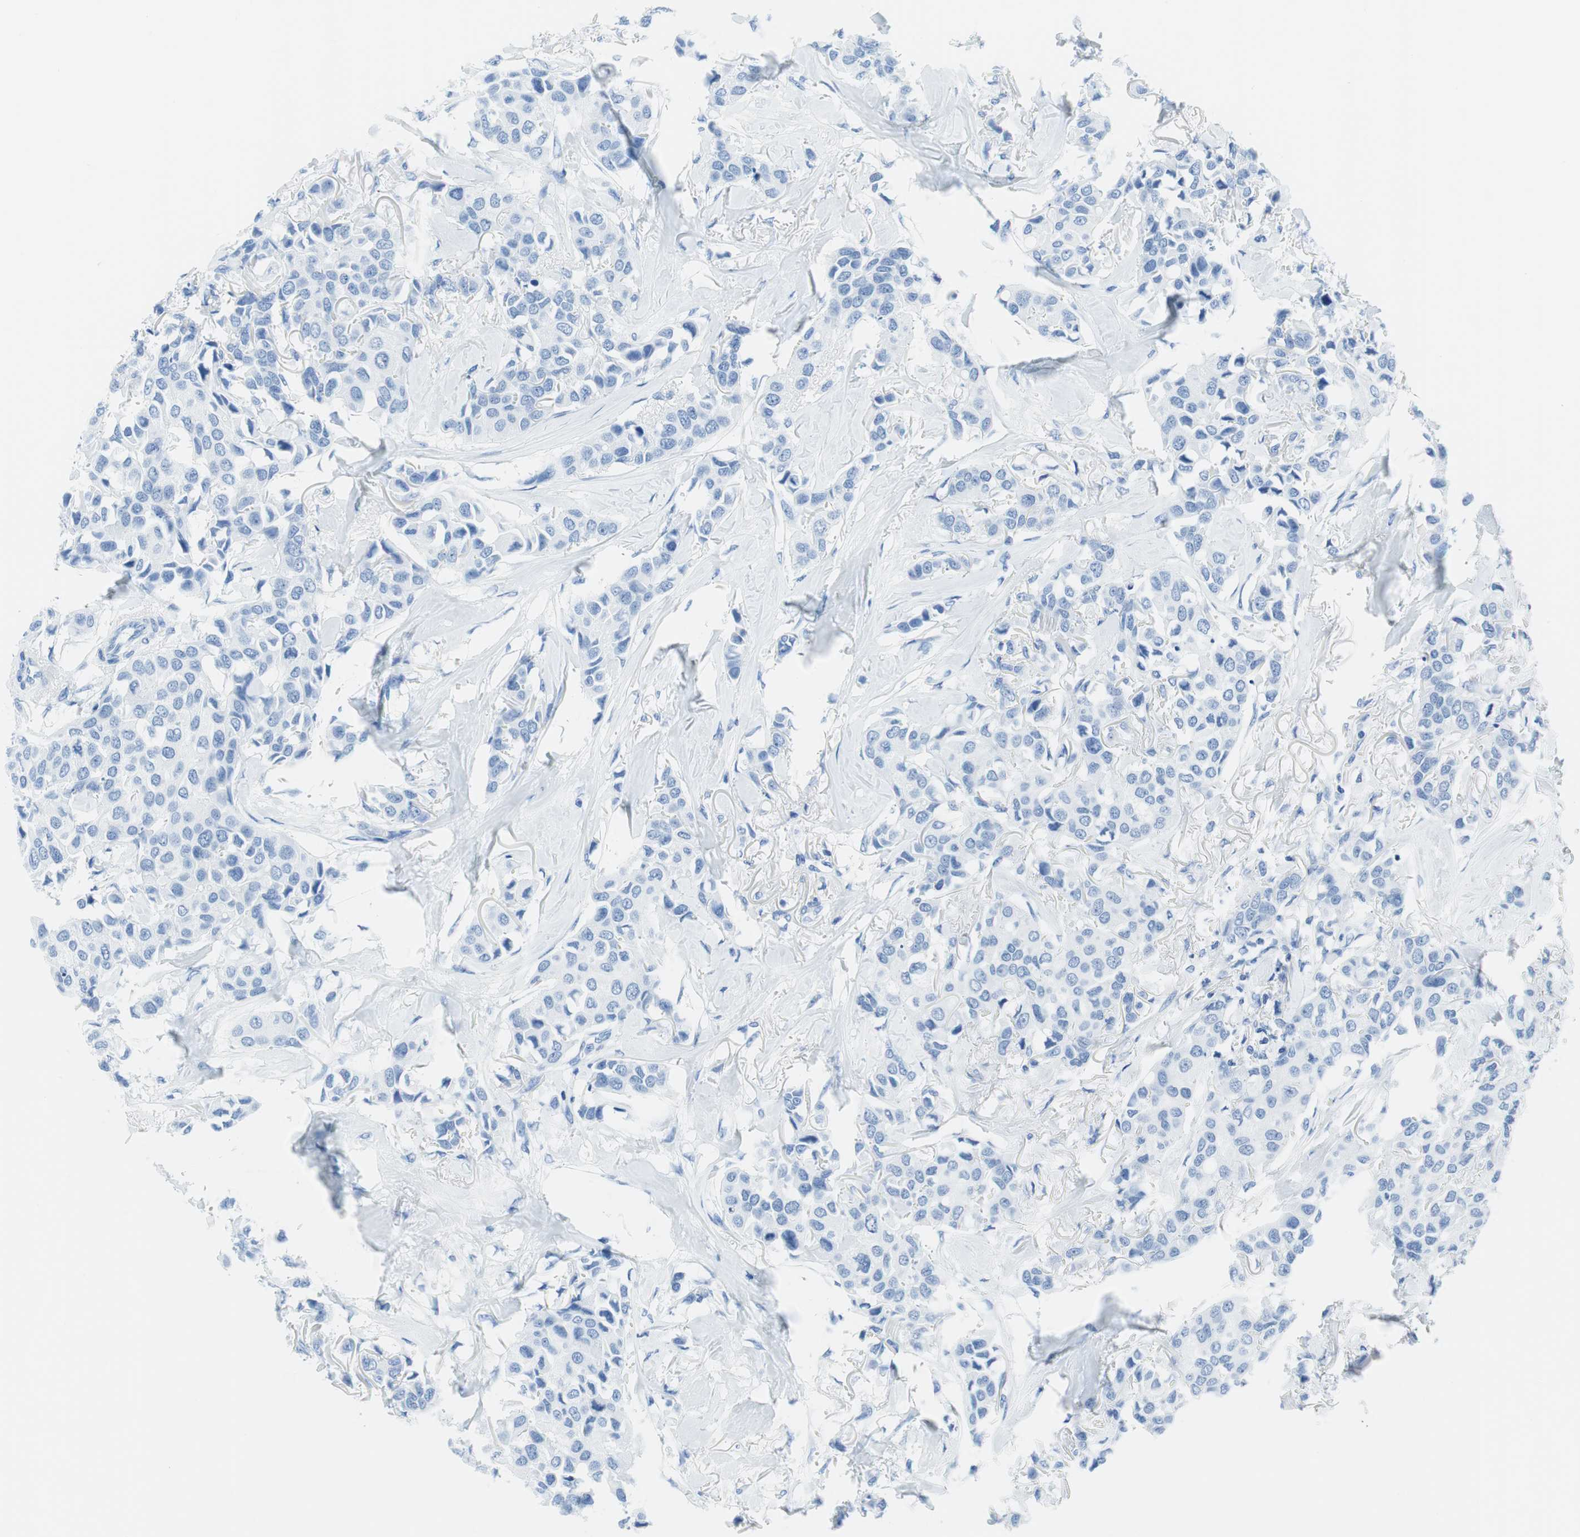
{"staining": {"intensity": "negative", "quantity": "none", "location": "none"}, "tissue": "breast cancer", "cell_type": "Tumor cells", "image_type": "cancer", "snomed": [{"axis": "morphology", "description": "Duct carcinoma"}, {"axis": "topography", "description": "Breast"}], "caption": "Human breast cancer stained for a protein using immunohistochemistry (IHC) displays no expression in tumor cells.", "gene": "NFATC2", "patient": {"sex": "female", "age": 80}}